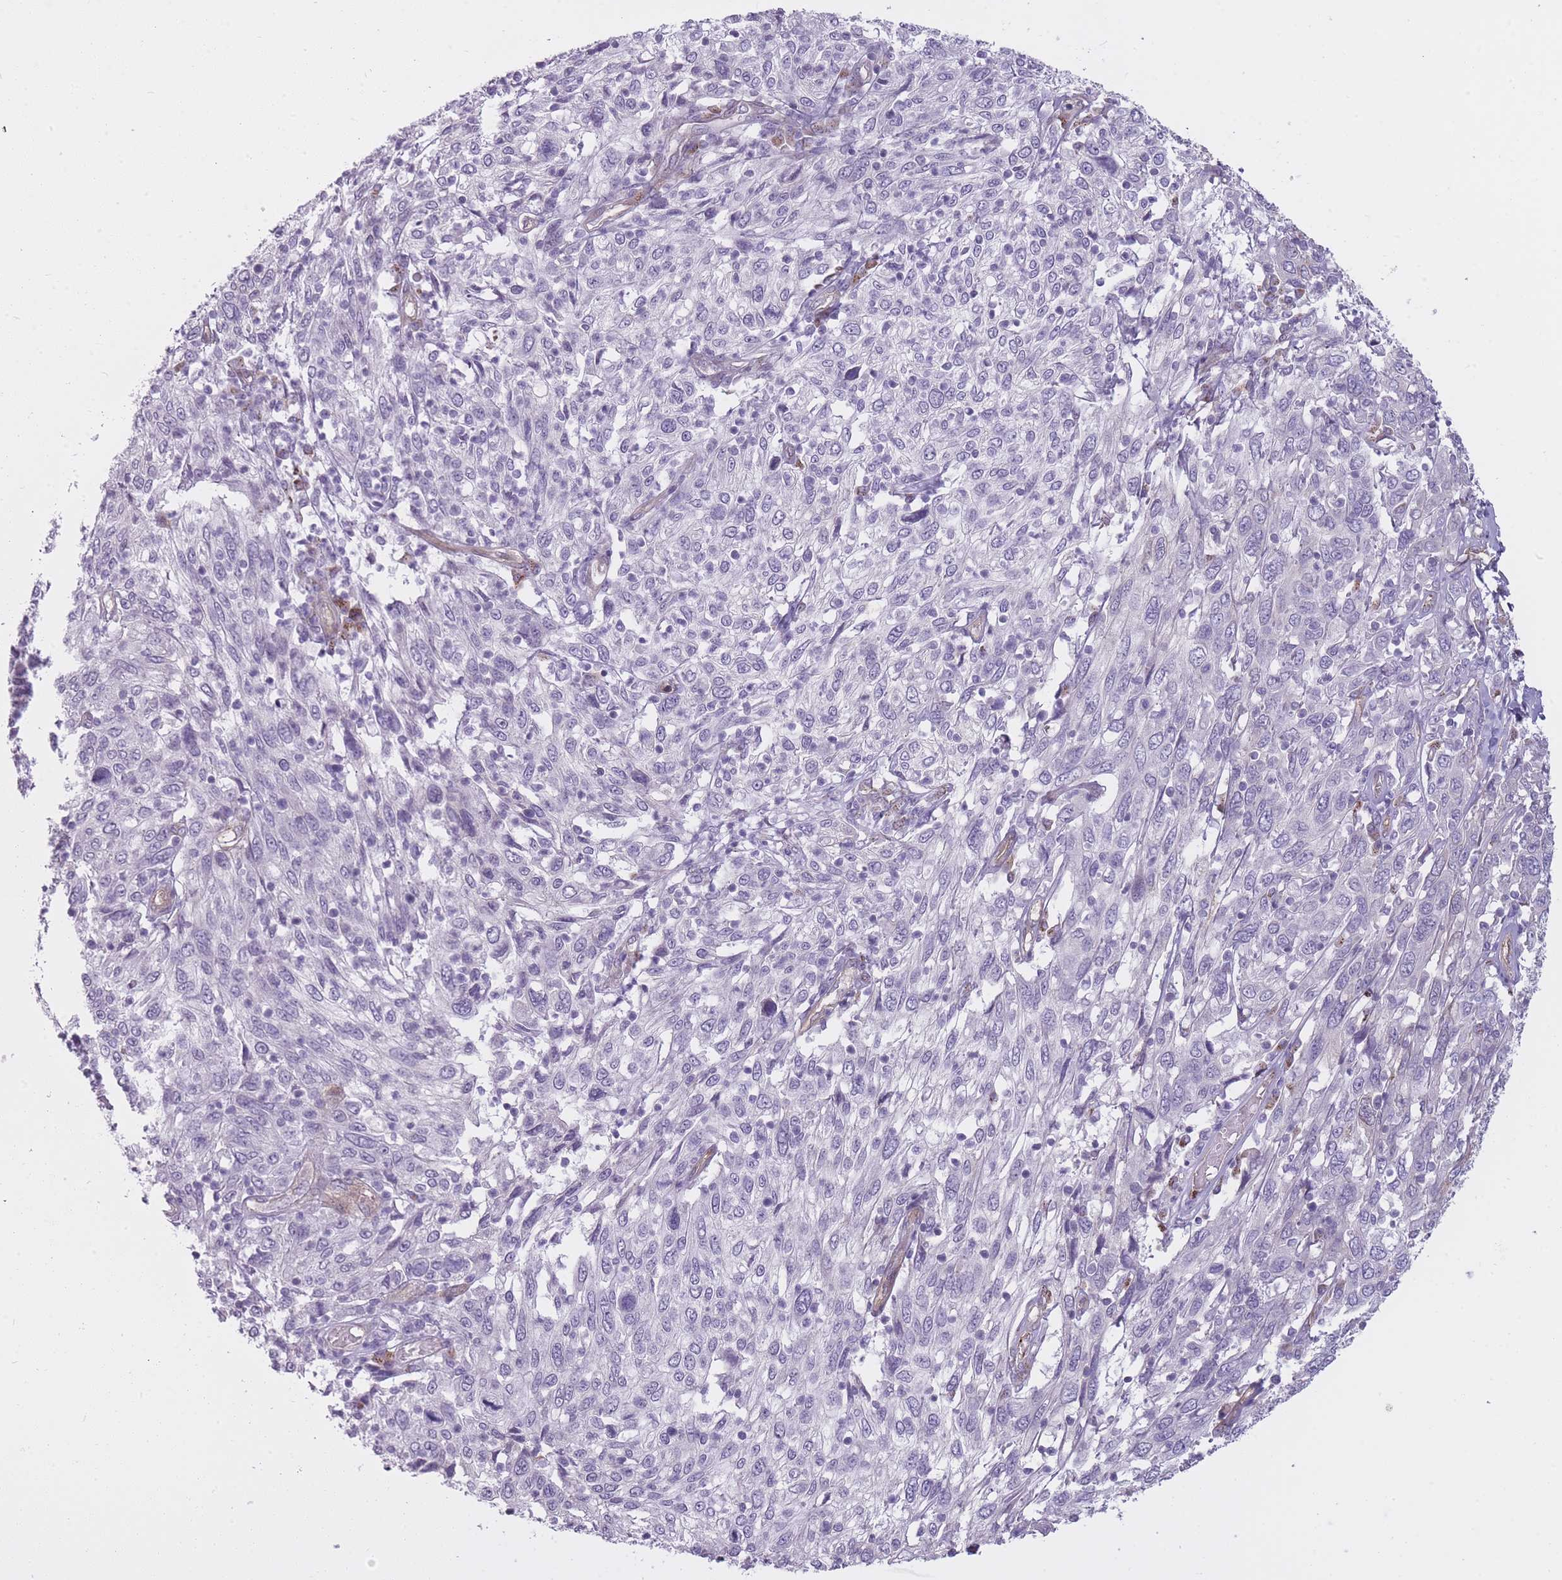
{"staining": {"intensity": "negative", "quantity": "none", "location": "none"}, "tissue": "cervical cancer", "cell_type": "Tumor cells", "image_type": "cancer", "snomed": [{"axis": "morphology", "description": "Squamous cell carcinoma, NOS"}, {"axis": "topography", "description": "Cervix"}], "caption": "IHC photomicrograph of cervical cancer (squamous cell carcinoma) stained for a protein (brown), which shows no expression in tumor cells. (Immunohistochemistry, brightfield microscopy, high magnification).", "gene": "PGRMC2", "patient": {"sex": "female", "age": 46}}